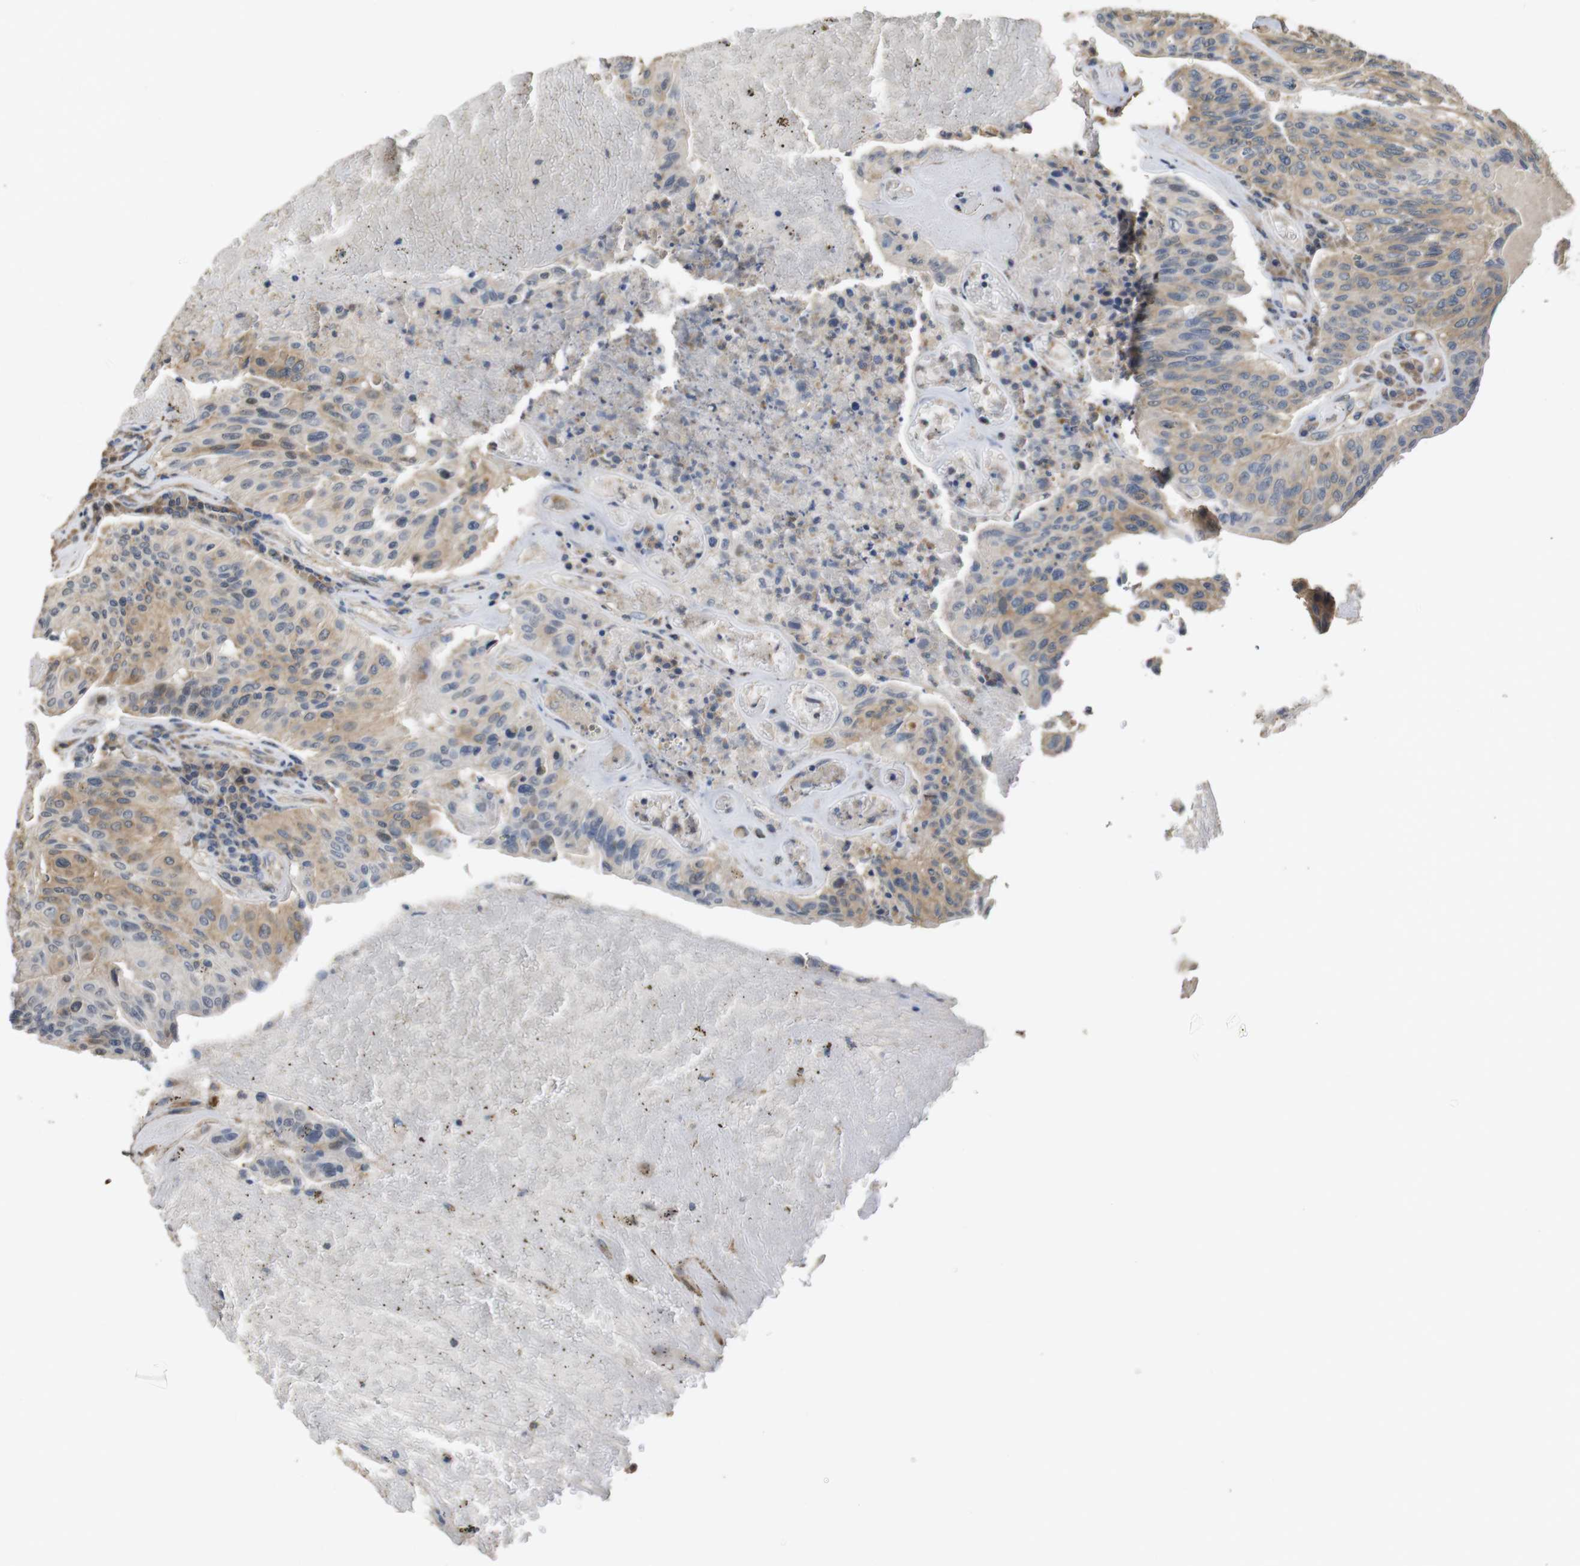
{"staining": {"intensity": "moderate", "quantity": ">75%", "location": "cytoplasmic/membranous"}, "tissue": "urothelial cancer", "cell_type": "Tumor cells", "image_type": "cancer", "snomed": [{"axis": "morphology", "description": "Urothelial carcinoma, High grade"}, {"axis": "topography", "description": "Urinary bladder"}], "caption": "DAB immunohistochemical staining of human urothelial cancer exhibits moderate cytoplasmic/membranous protein staining in approximately >75% of tumor cells. The staining is performed using DAB (3,3'-diaminobenzidine) brown chromogen to label protein expression. The nuclei are counter-stained blue using hematoxylin.", "gene": "PCDHB10", "patient": {"sex": "male", "age": 66}}